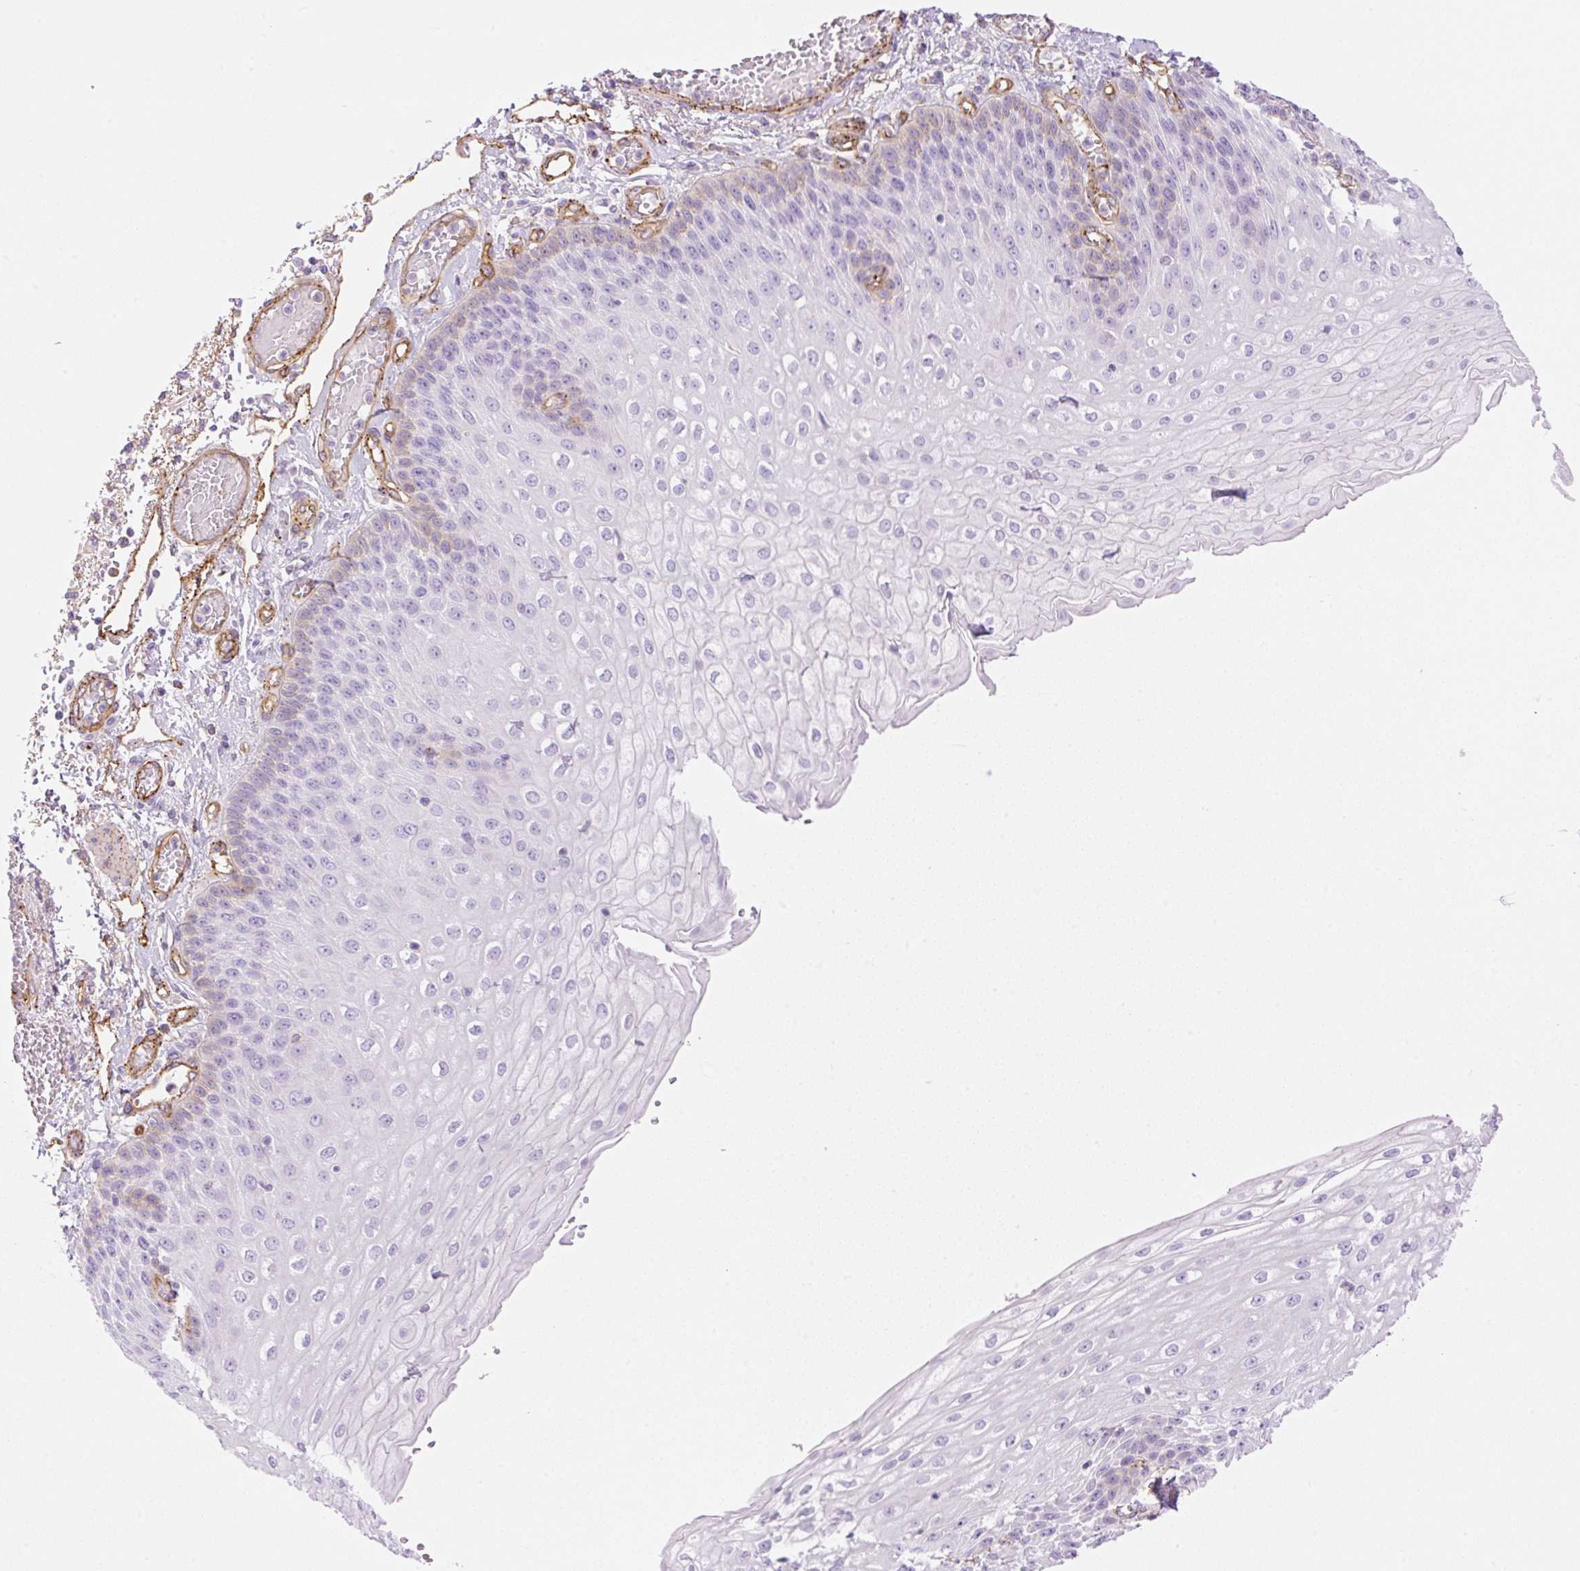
{"staining": {"intensity": "weak", "quantity": "<25%", "location": "cytoplasmic/membranous"}, "tissue": "esophagus", "cell_type": "Squamous epithelial cells", "image_type": "normal", "snomed": [{"axis": "morphology", "description": "Normal tissue, NOS"}, {"axis": "morphology", "description": "Adenocarcinoma, NOS"}, {"axis": "topography", "description": "Esophagus"}], "caption": "IHC photomicrograph of unremarkable esophagus: esophagus stained with DAB shows no significant protein expression in squamous epithelial cells. (Stains: DAB (3,3'-diaminobenzidine) immunohistochemistry with hematoxylin counter stain, Microscopy: brightfield microscopy at high magnification).", "gene": "EHD1", "patient": {"sex": "male", "age": 81}}